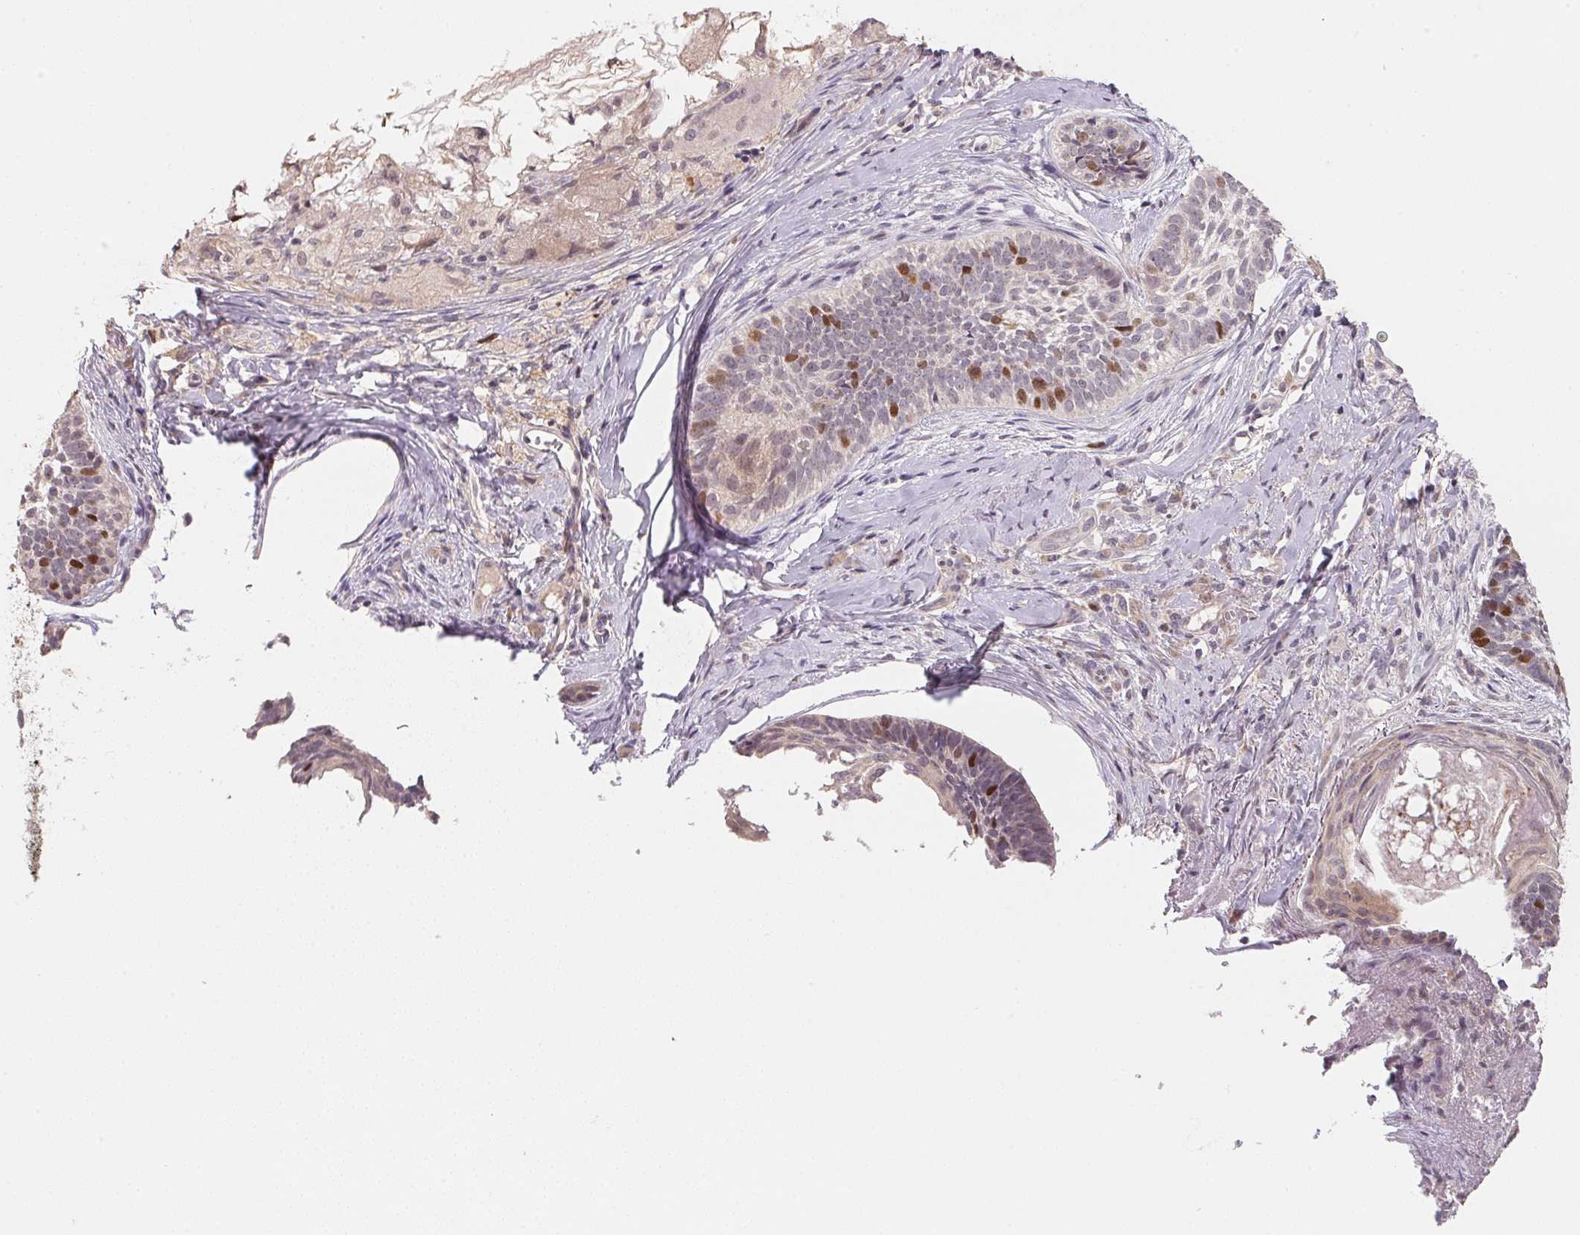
{"staining": {"intensity": "moderate", "quantity": "<25%", "location": "nuclear"}, "tissue": "skin cancer", "cell_type": "Tumor cells", "image_type": "cancer", "snomed": [{"axis": "morphology", "description": "Basal cell carcinoma"}, {"axis": "topography", "description": "Skin"}], "caption": "Protein expression analysis of skin cancer (basal cell carcinoma) demonstrates moderate nuclear staining in approximately <25% of tumor cells.", "gene": "KIFC1", "patient": {"sex": "female", "age": 74}}